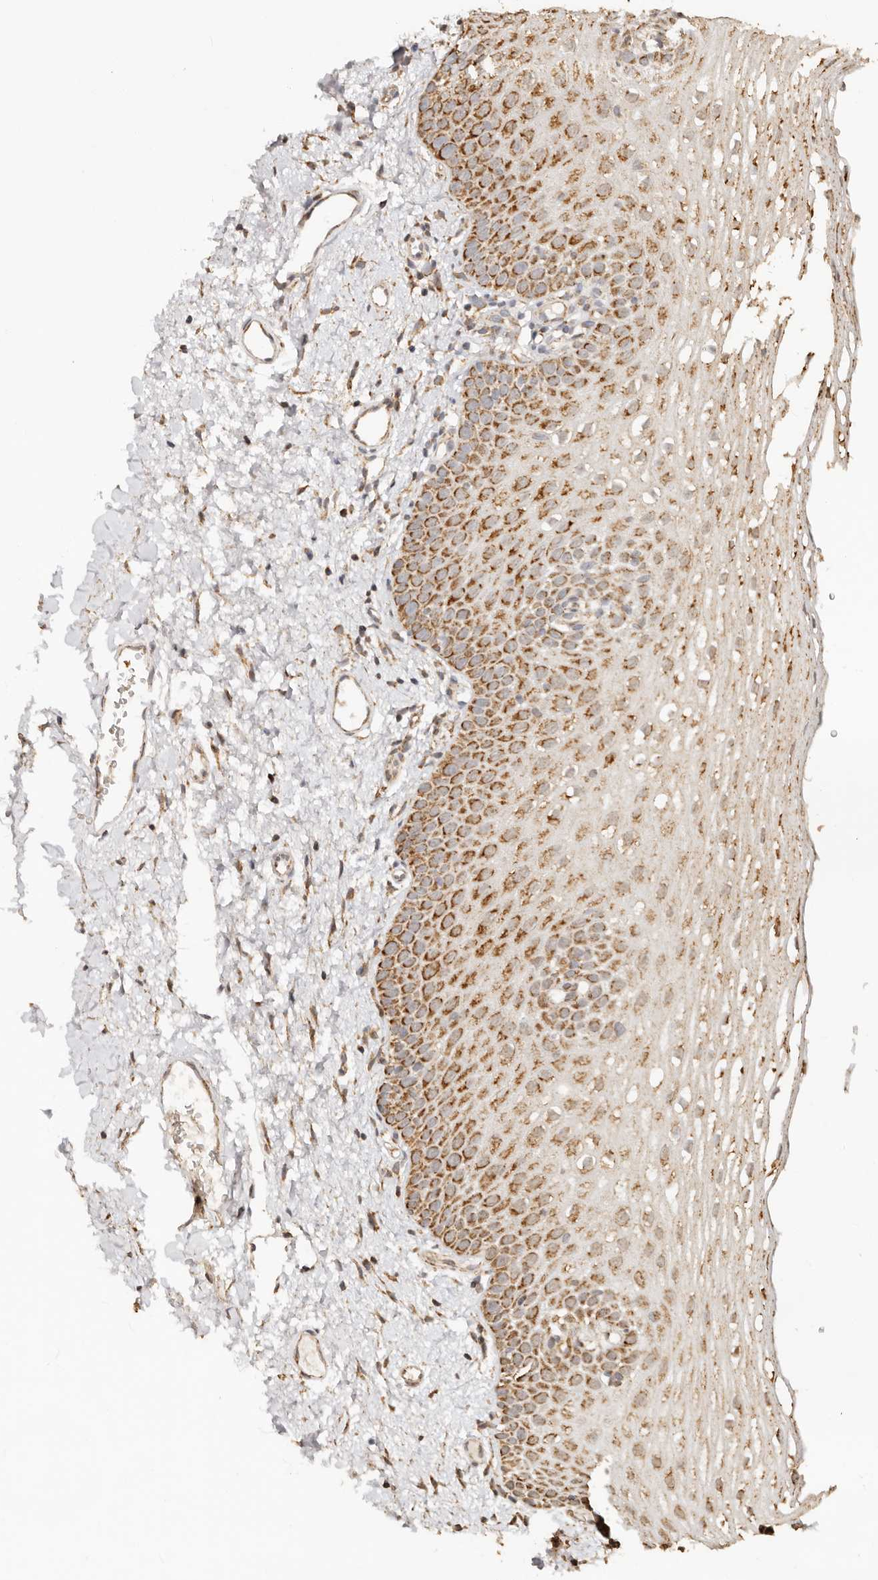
{"staining": {"intensity": "moderate", "quantity": ">75%", "location": "cytoplasmic/membranous"}, "tissue": "oral mucosa", "cell_type": "Squamous epithelial cells", "image_type": "normal", "snomed": [{"axis": "morphology", "description": "Normal tissue, NOS"}, {"axis": "topography", "description": "Oral tissue"}], "caption": "Squamous epithelial cells reveal medium levels of moderate cytoplasmic/membranous expression in about >75% of cells in normal human oral mucosa. The staining was performed using DAB to visualize the protein expression in brown, while the nuclei were stained in blue with hematoxylin (Magnification: 20x).", "gene": "NDUFB11", "patient": {"sex": "female", "age": 56}}